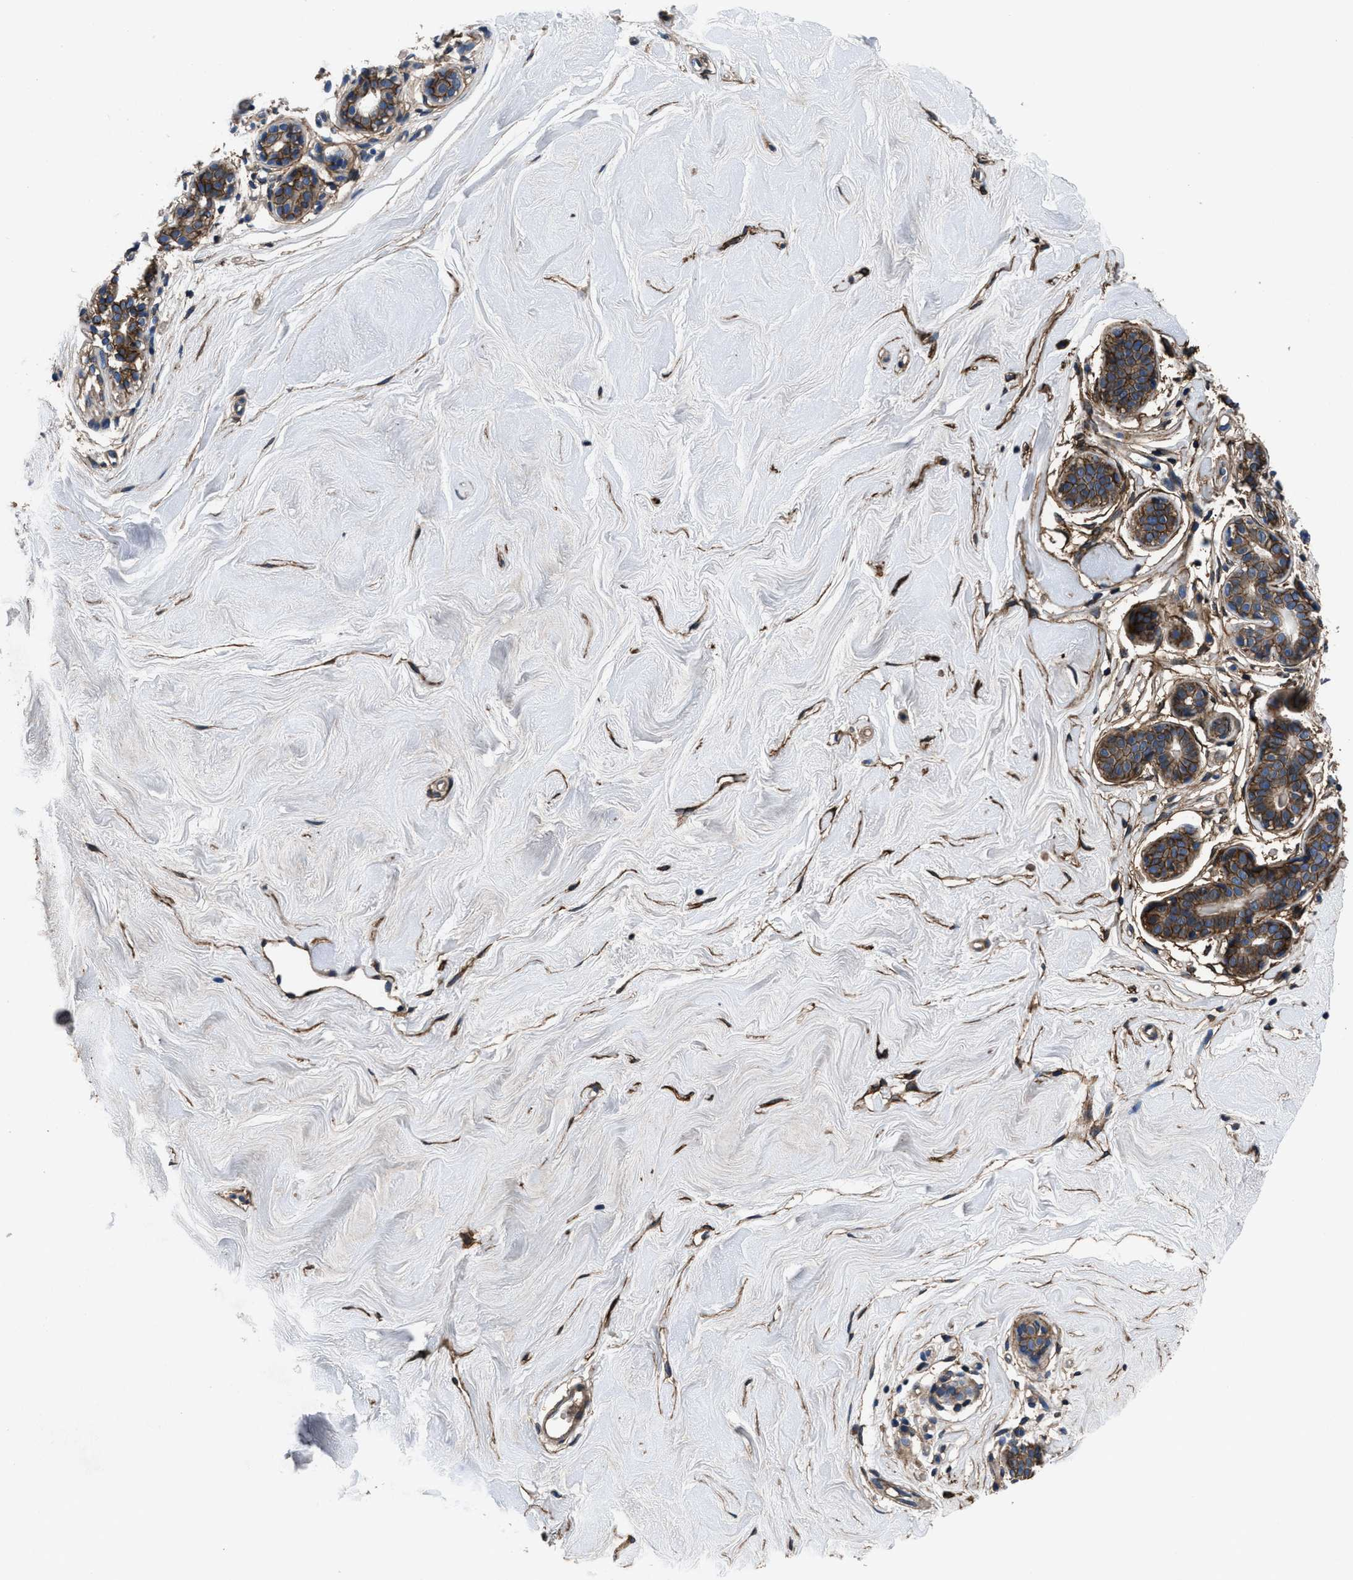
{"staining": {"intensity": "moderate", "quantity": ">75%", "location": "cytoplasmic/membranous"}, "tissue": "breast", "cell_type": "Adipocytes", "image_type": "normal", "snomed": [{"axis": "morphology", "description": "Normal tissue, NOS"}, {"axis": "topography", "description": "Breast"}], "caption": "The photomicrograph exhibits immunohistochemical staining of normal breast. There is moderate cytoplasmic/membranous positivity is present in about >75% of adipocytes. The staining was performed using DAB (3,3'-diaminobenzidine) to visualize the protein expression in brown, while the nuclei were stained in blue with hematoxylin (Magnification: 20x).", "gene": "CD276", "patient": {"sex": "female", "age": 22}}